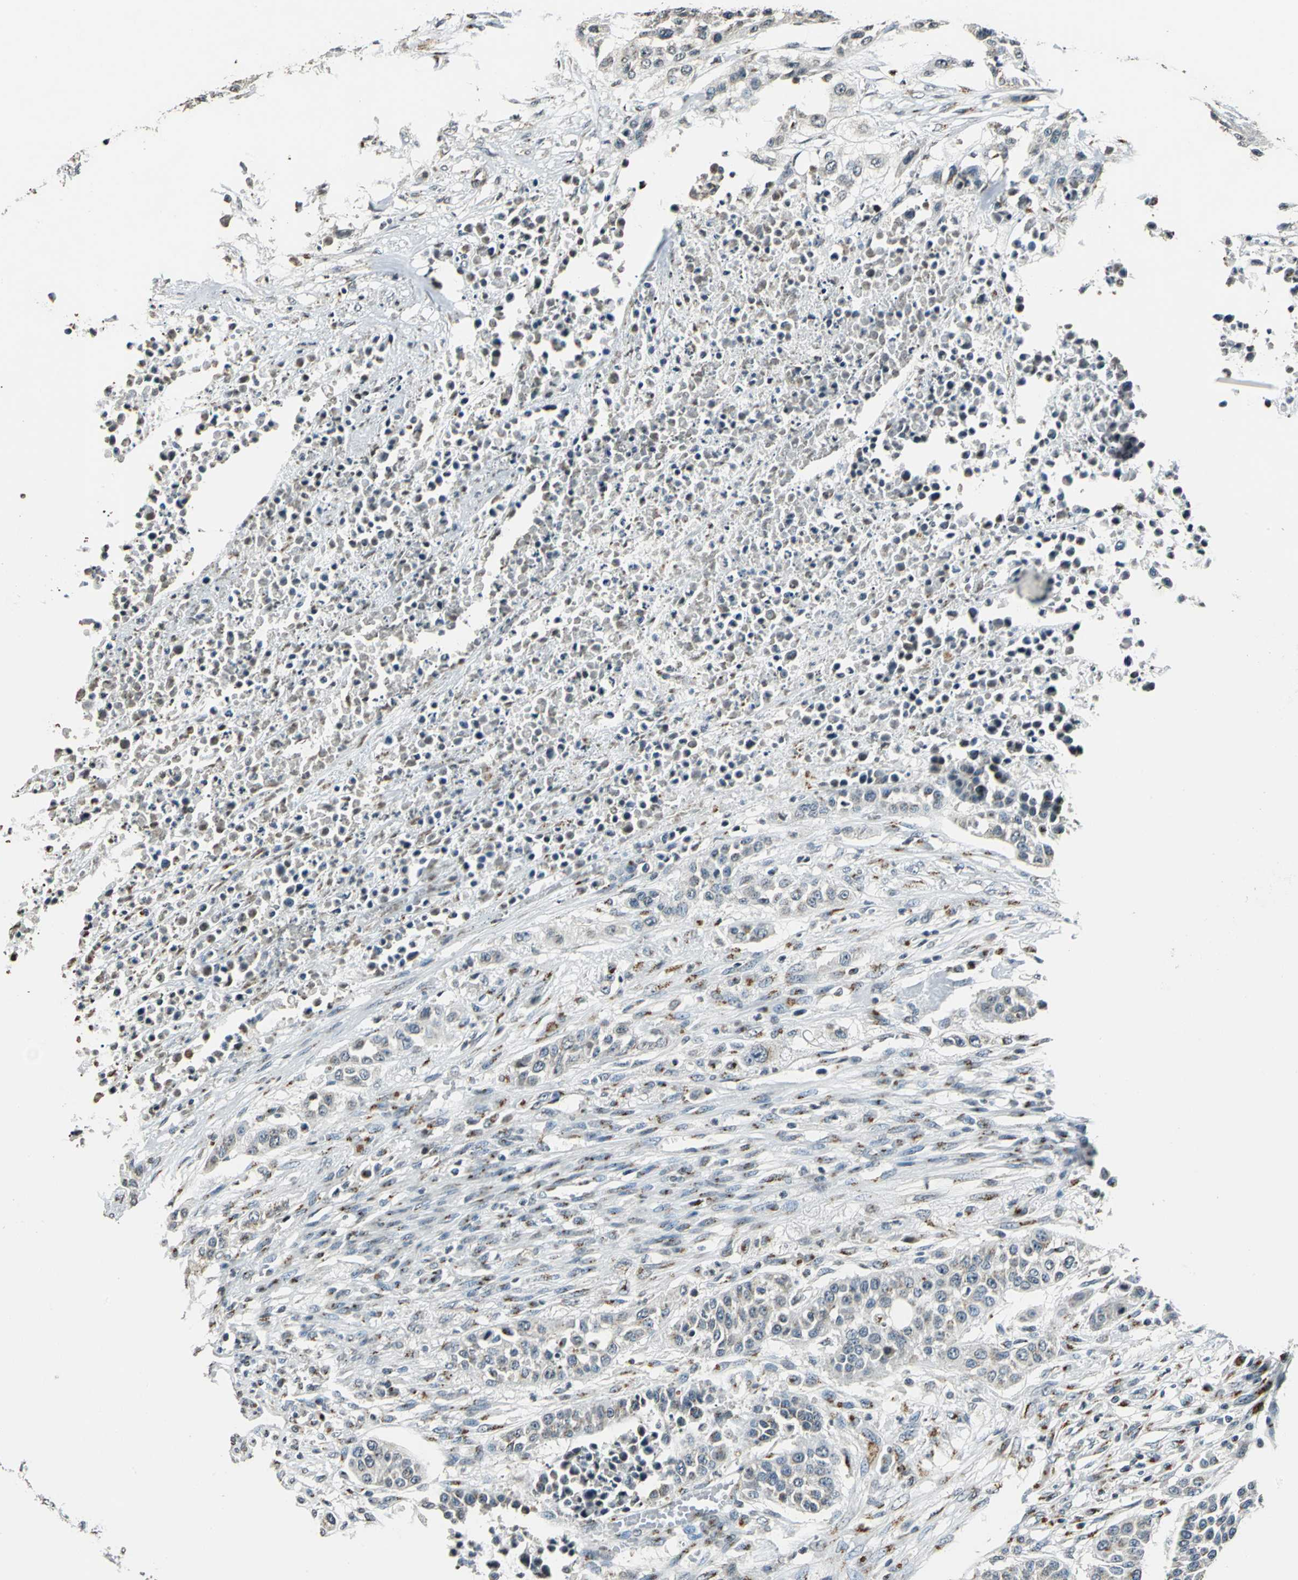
{"staining": {"intensity": "weak", "quantity": "25%-75%", "location": "cytoplasmic/membranous"}, "tissue": "urothelial cancer", "cell_type": "Tumor cells", "image_type": "cancer", "snomed": [{"axis": "morphology", "description": "Urothelial carcinoma, High grade"}, {"axis": "topography", "description": "Urinary bladder"}], "caption": "Urothelial cancer tissue exhibits weak cytoplasmic/membranous staining in approximately 25%-75% of tumor cells, visualized by immunohistochemistry.", "gene": "TMEM115", "patient": {"sex": "male", "age": 74}}